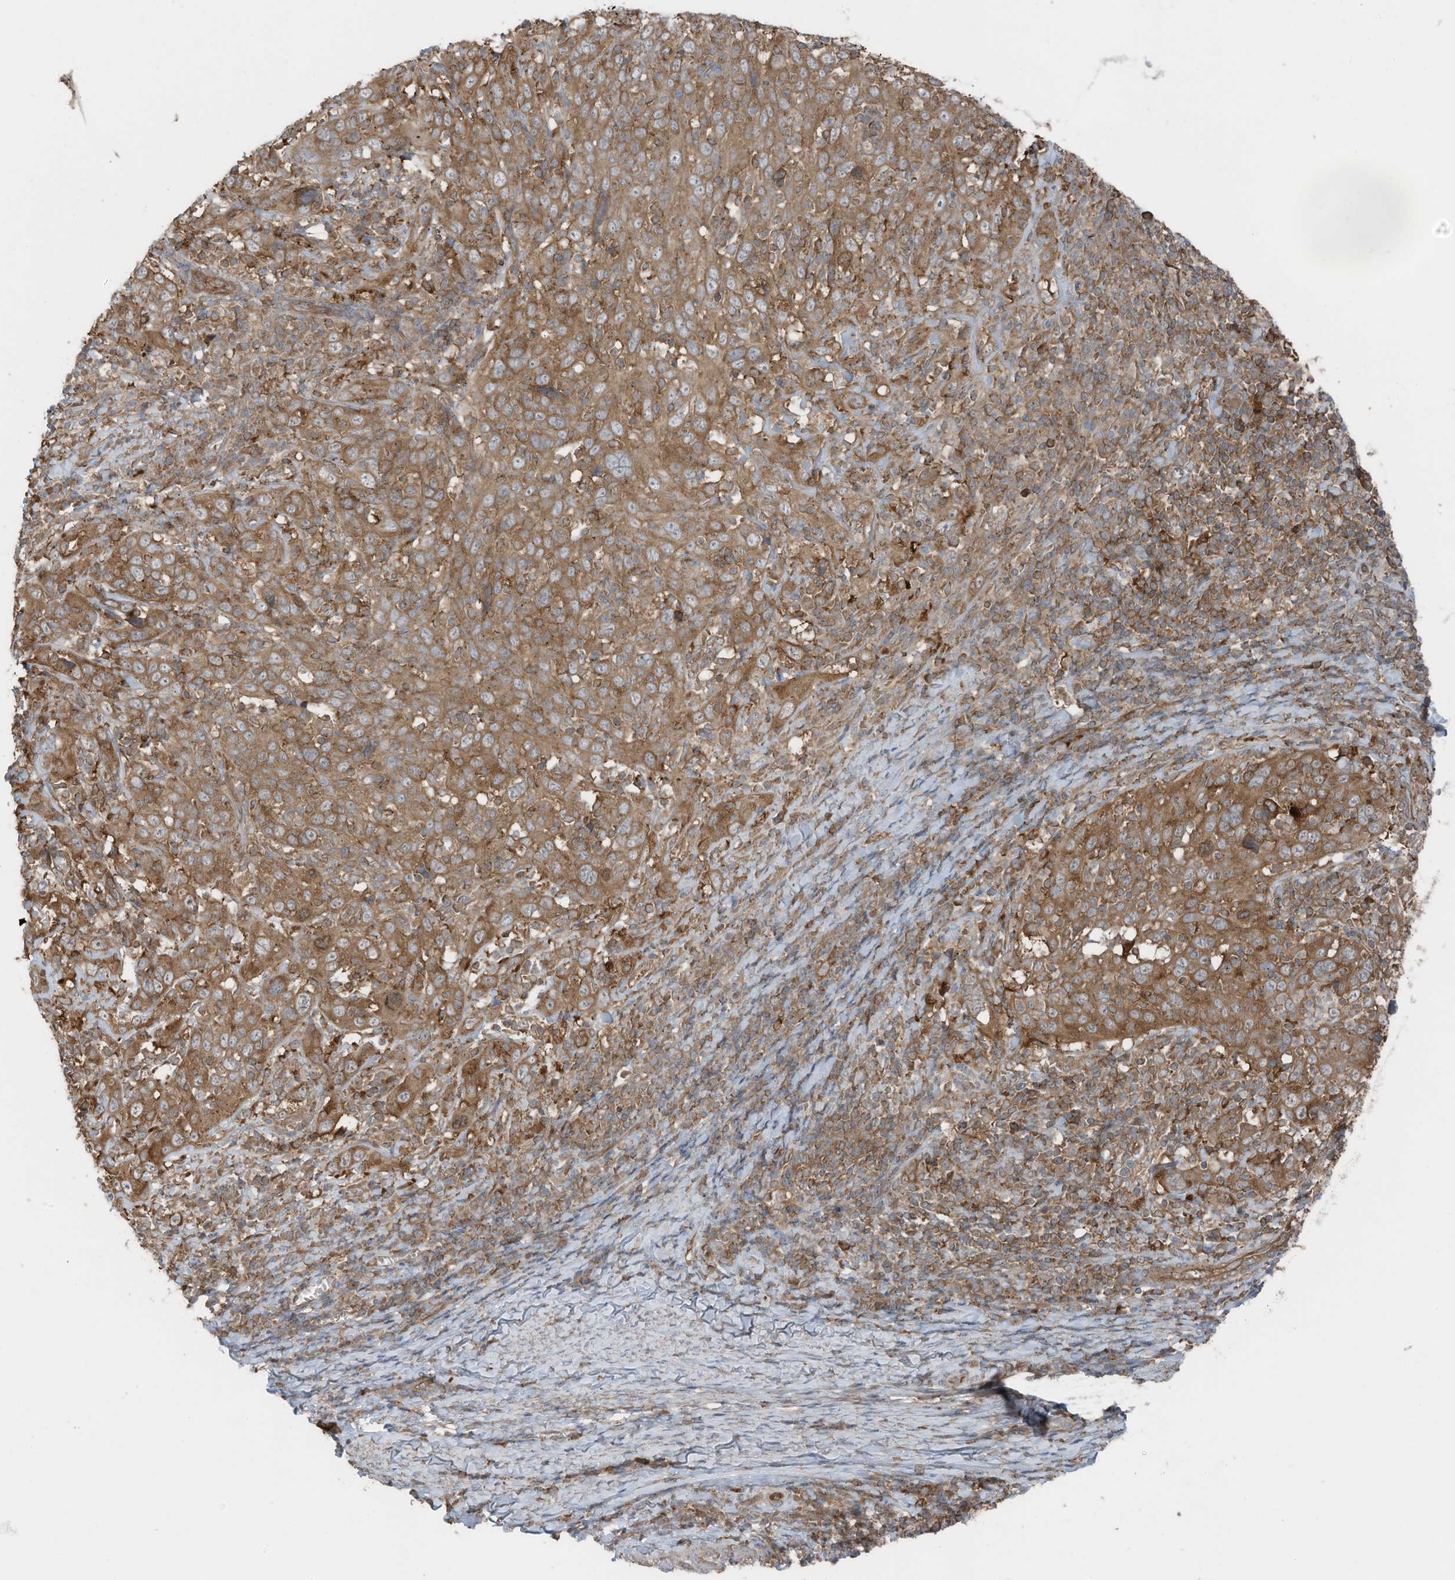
{"staining": {"intensity": "moderate", "quantity": ">75%", "location": "cytoplasmic/membranous"}, "tissue": "cervical cancer", "cell_type": "Tumor cells", "image_type": "cancer", "snomed": [{"axis": "morphology", "description": "Squamous cell carcinoma, NOS"}, {"axis": "topography", "description": "Cervix"}], "caption": "Tumor cells show moderate cytoplasmic/membranous staining in approximately >75% of cells in cervical cancer (squamous cell carcinoma).", "gene": "TXNDC9", "patient": {"sex": "female", "age": 46}}